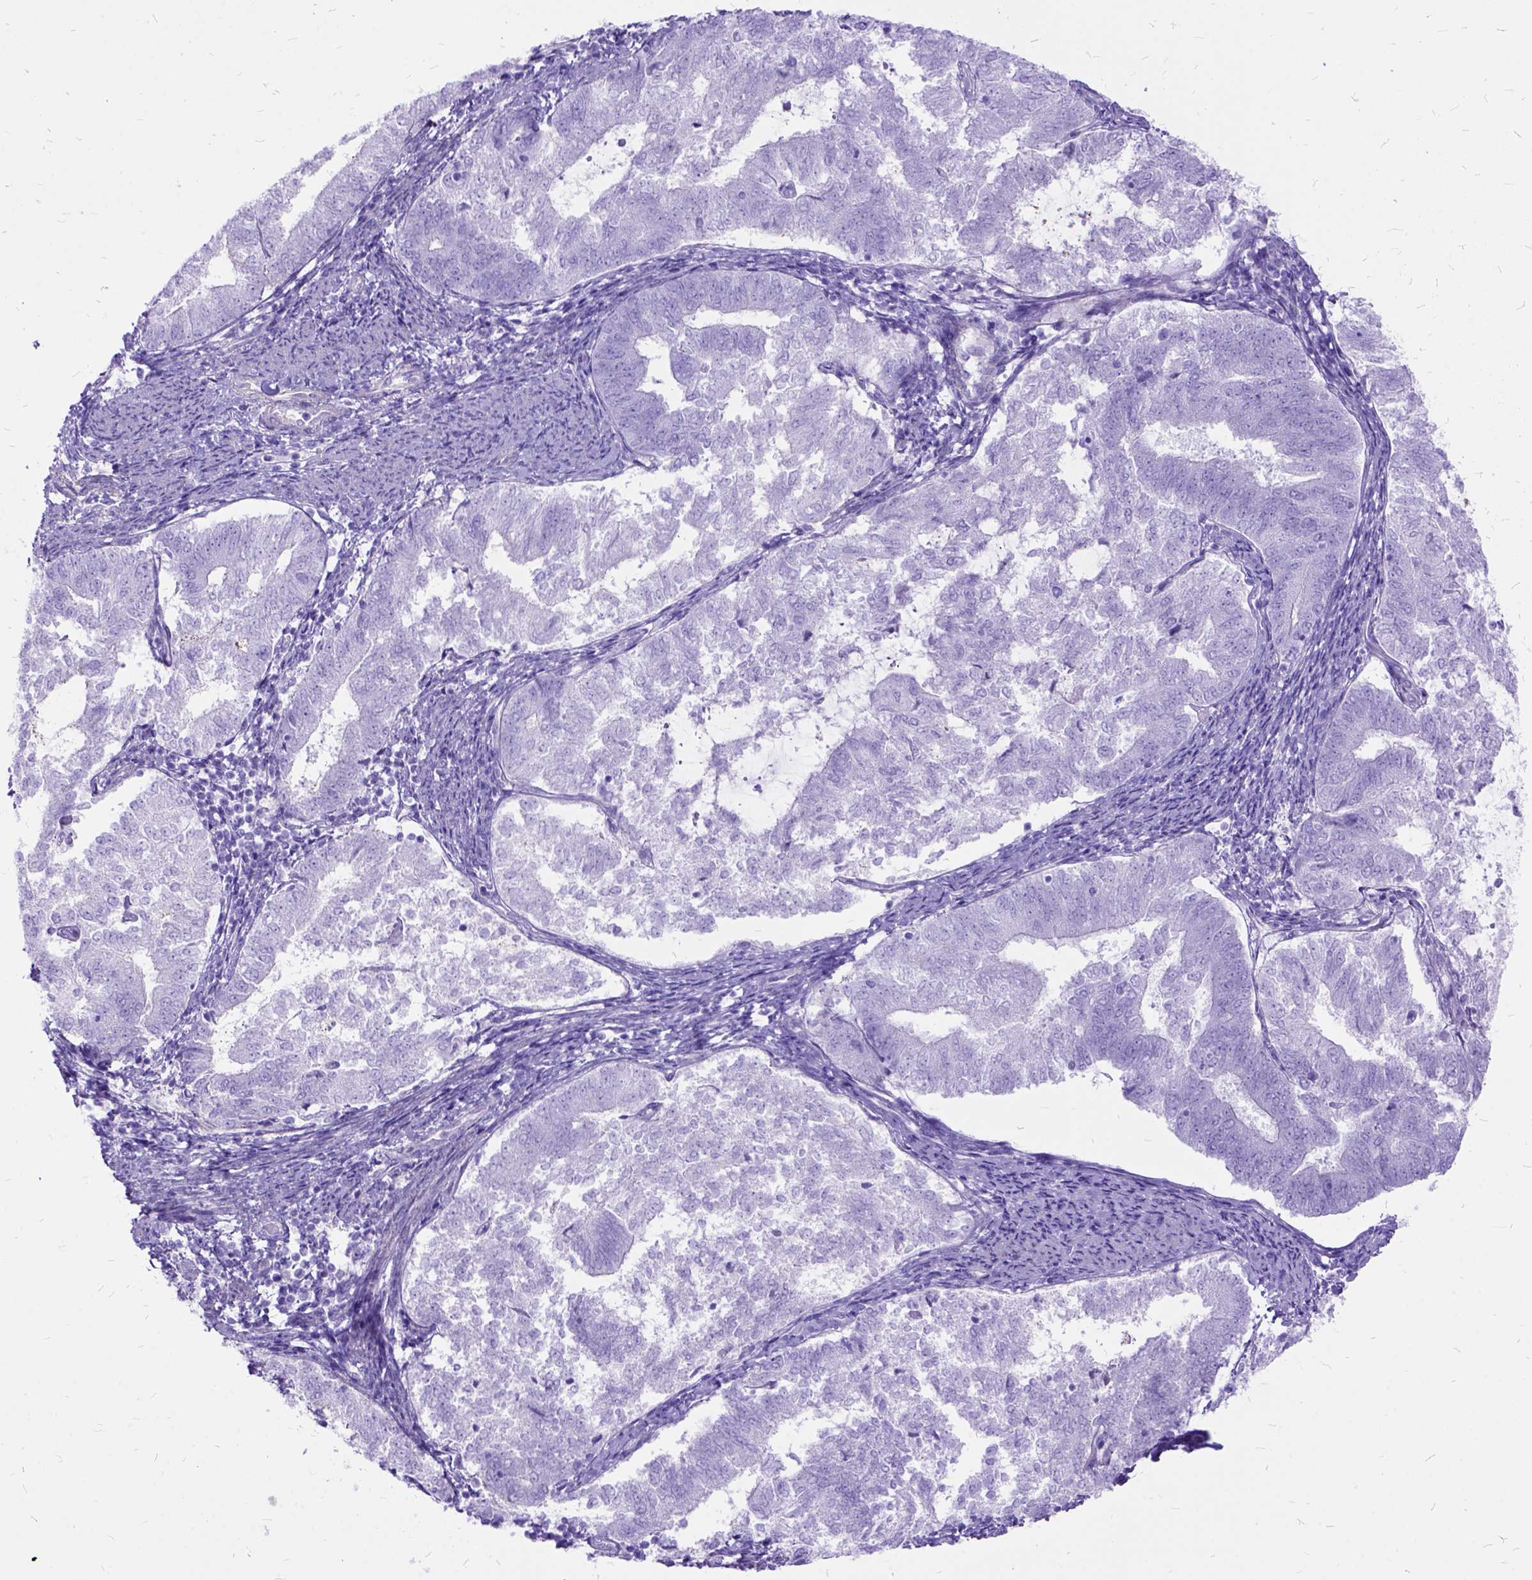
{"staining": {"intensity": "negative", "quantity": "none", "location": "none"}, "tissue": "endometrial cancer", "cell_type": "Tumor cells", "image_type": "cancer", "snomed": [{"axis": "morphology", "description": "Adenocarcinoma, NOS"}, {"axis": "topography", "description": "Endometrium"}], "caption": "Protein analysis of adenocarcinoma (endometrial) displays no significant positivity in tumor cells. (DAB (3,3'-diaminobenzidine) immunohistochemistry (IHC) with hematoxylin counter stain).", "gene": "ARL9", "patient": {"sex": "female", "age": 65}}